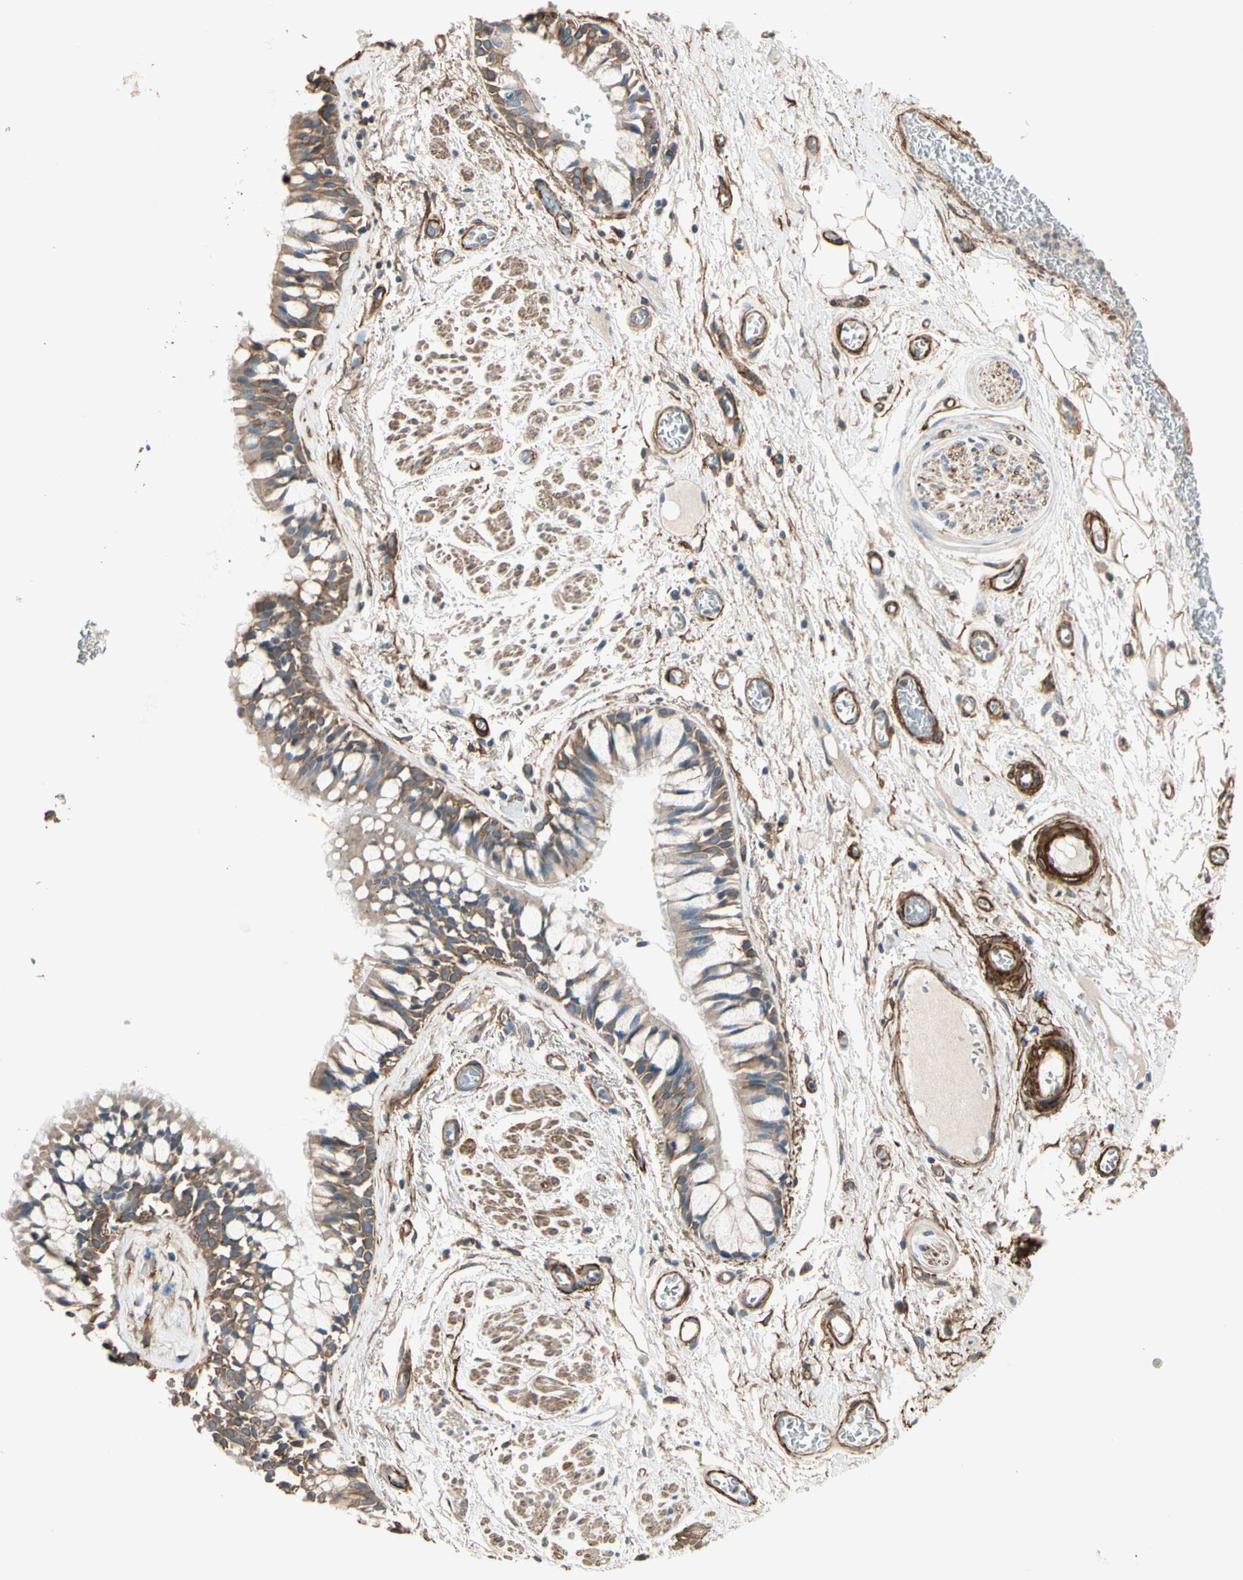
{"staining": {"intensity": "weak", "quantity": ">75%", "location": "cytoplasmic/membranous"}, "tissue": "bronchus", "cell_type": "Respiratory epithelial cells", "image_type": "normal", "snomed": [{"axis": "morphology", "description": "Normal tissue, NOS"}, {"axis": "topography", "description": "Bronchus"}], "caption": "Immunohistochemical staining of unremarkable bronchus exhibits >75% levels of weak cytoplasmic/membranous protein positivity in about >75% of respiratory epithelial cells.", "gene": "SUSD2", "patient": {"sex": "male", "age": 66}}